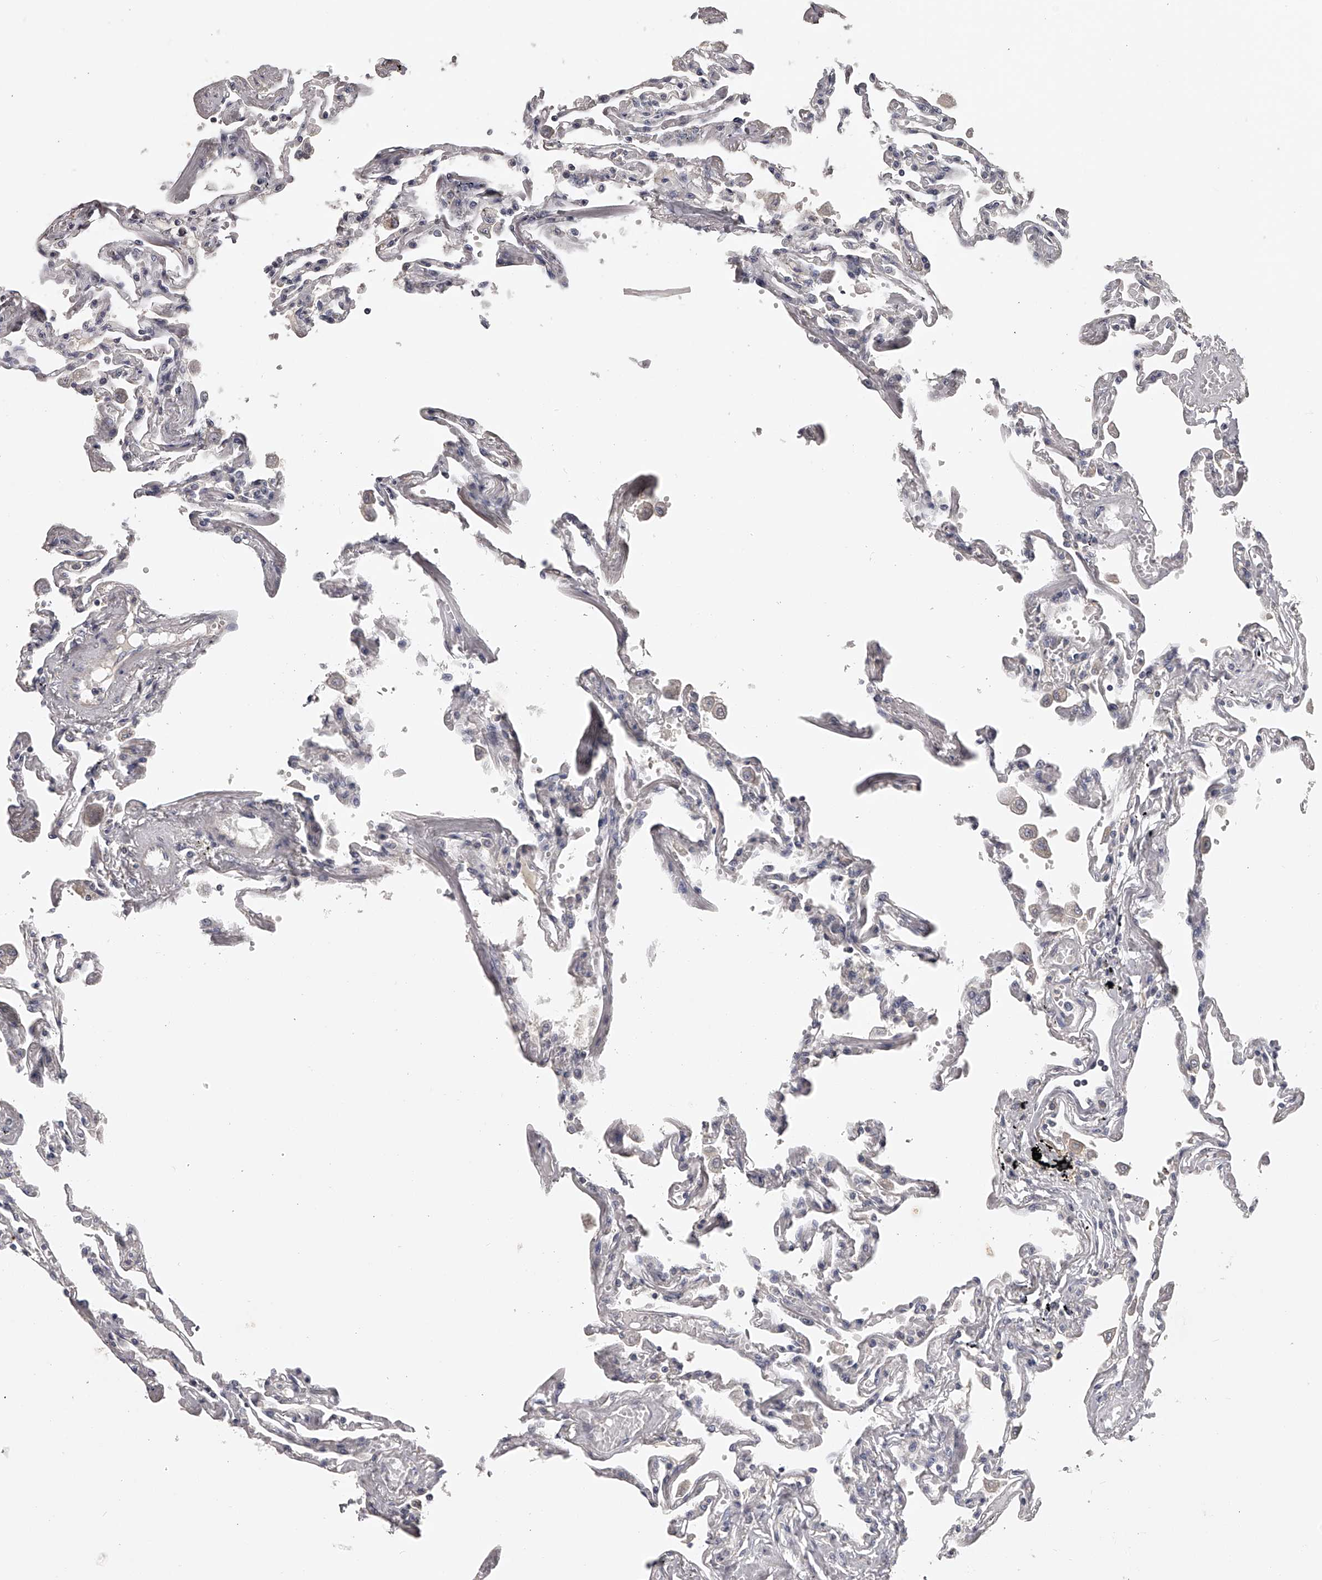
{"staining": {"intensity": "negative", "quantity": "none", "location": "none"}, "tissue": "lung", "cell_type": "Alveolar cells", "image_type": "normal", "snomed": [{"axis": "morphology", "description": "Normal tissue, NOS"}, {"axis": "topography", "description": "Lung"}], "caption": "IHC of normal lung reveals no staining in alveolar cells. (Immunohistochemistry (ihc), brightfield microscopy, high magnification).", "gene": "TNN", "patient": {"sex": "female", "age": 67}}